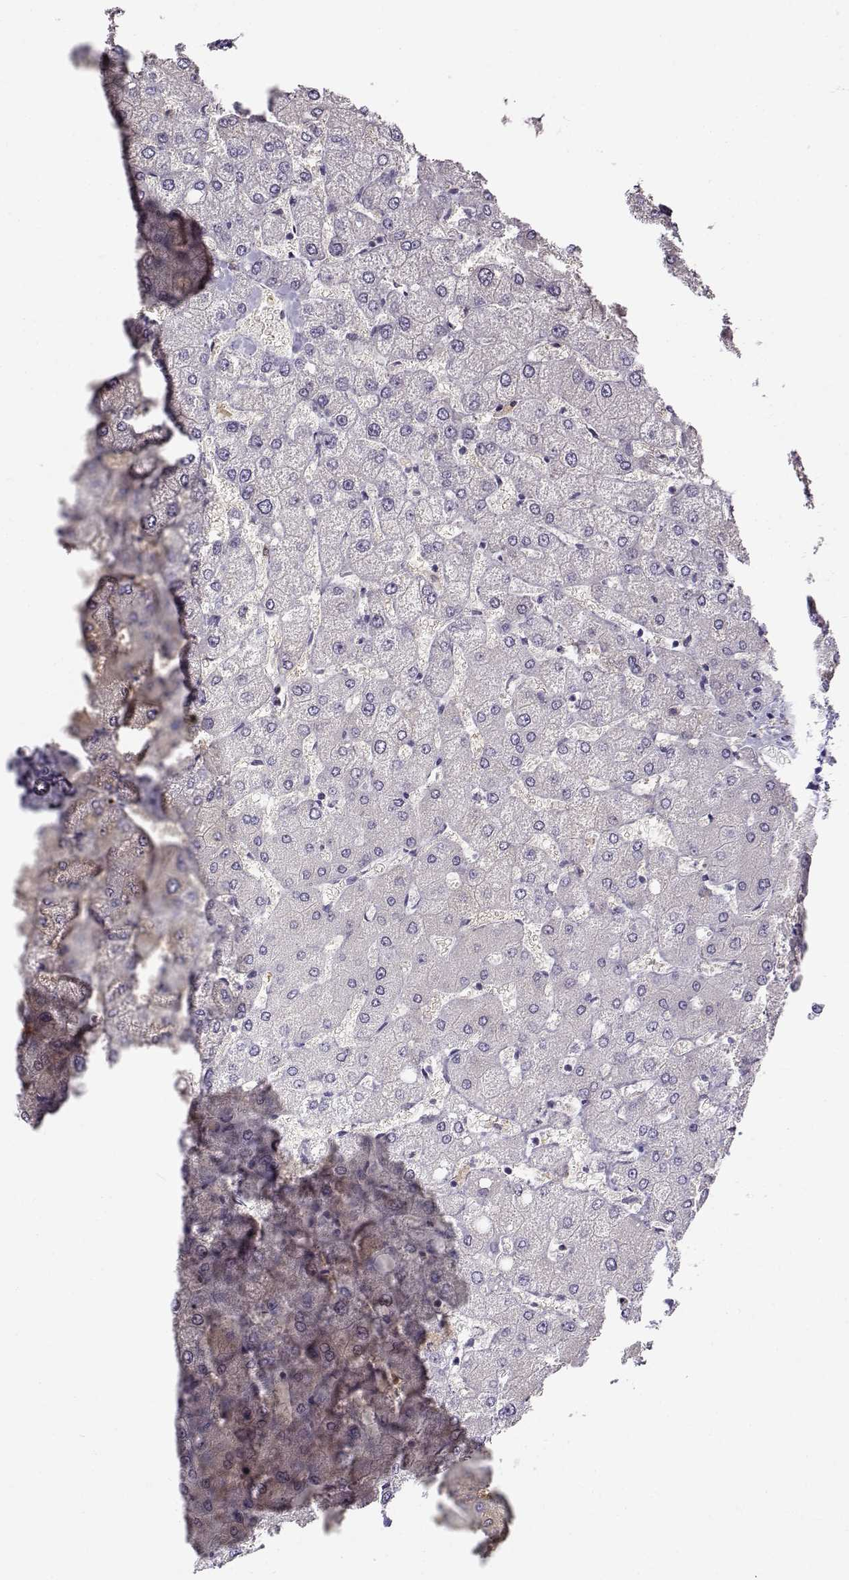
{"staining": {"intensity": "negative", "quantity": "none", "location": "none"}, "tissue": "liver", "cell_type": "Cholangiocytes", "image_type": "normal", "snomed": [{"axis": "morphology", "description": "Normal tissue, NOS"}, {"axis": "topography", "description": "Liver"}], "caption": "Micrograph shows no protein positivity in cholangiocytes of benign liver. (DAB immunohistochemistry, high magnification).", "gene": "UCP3", "patient": {"sex": "female", "age": 54}}